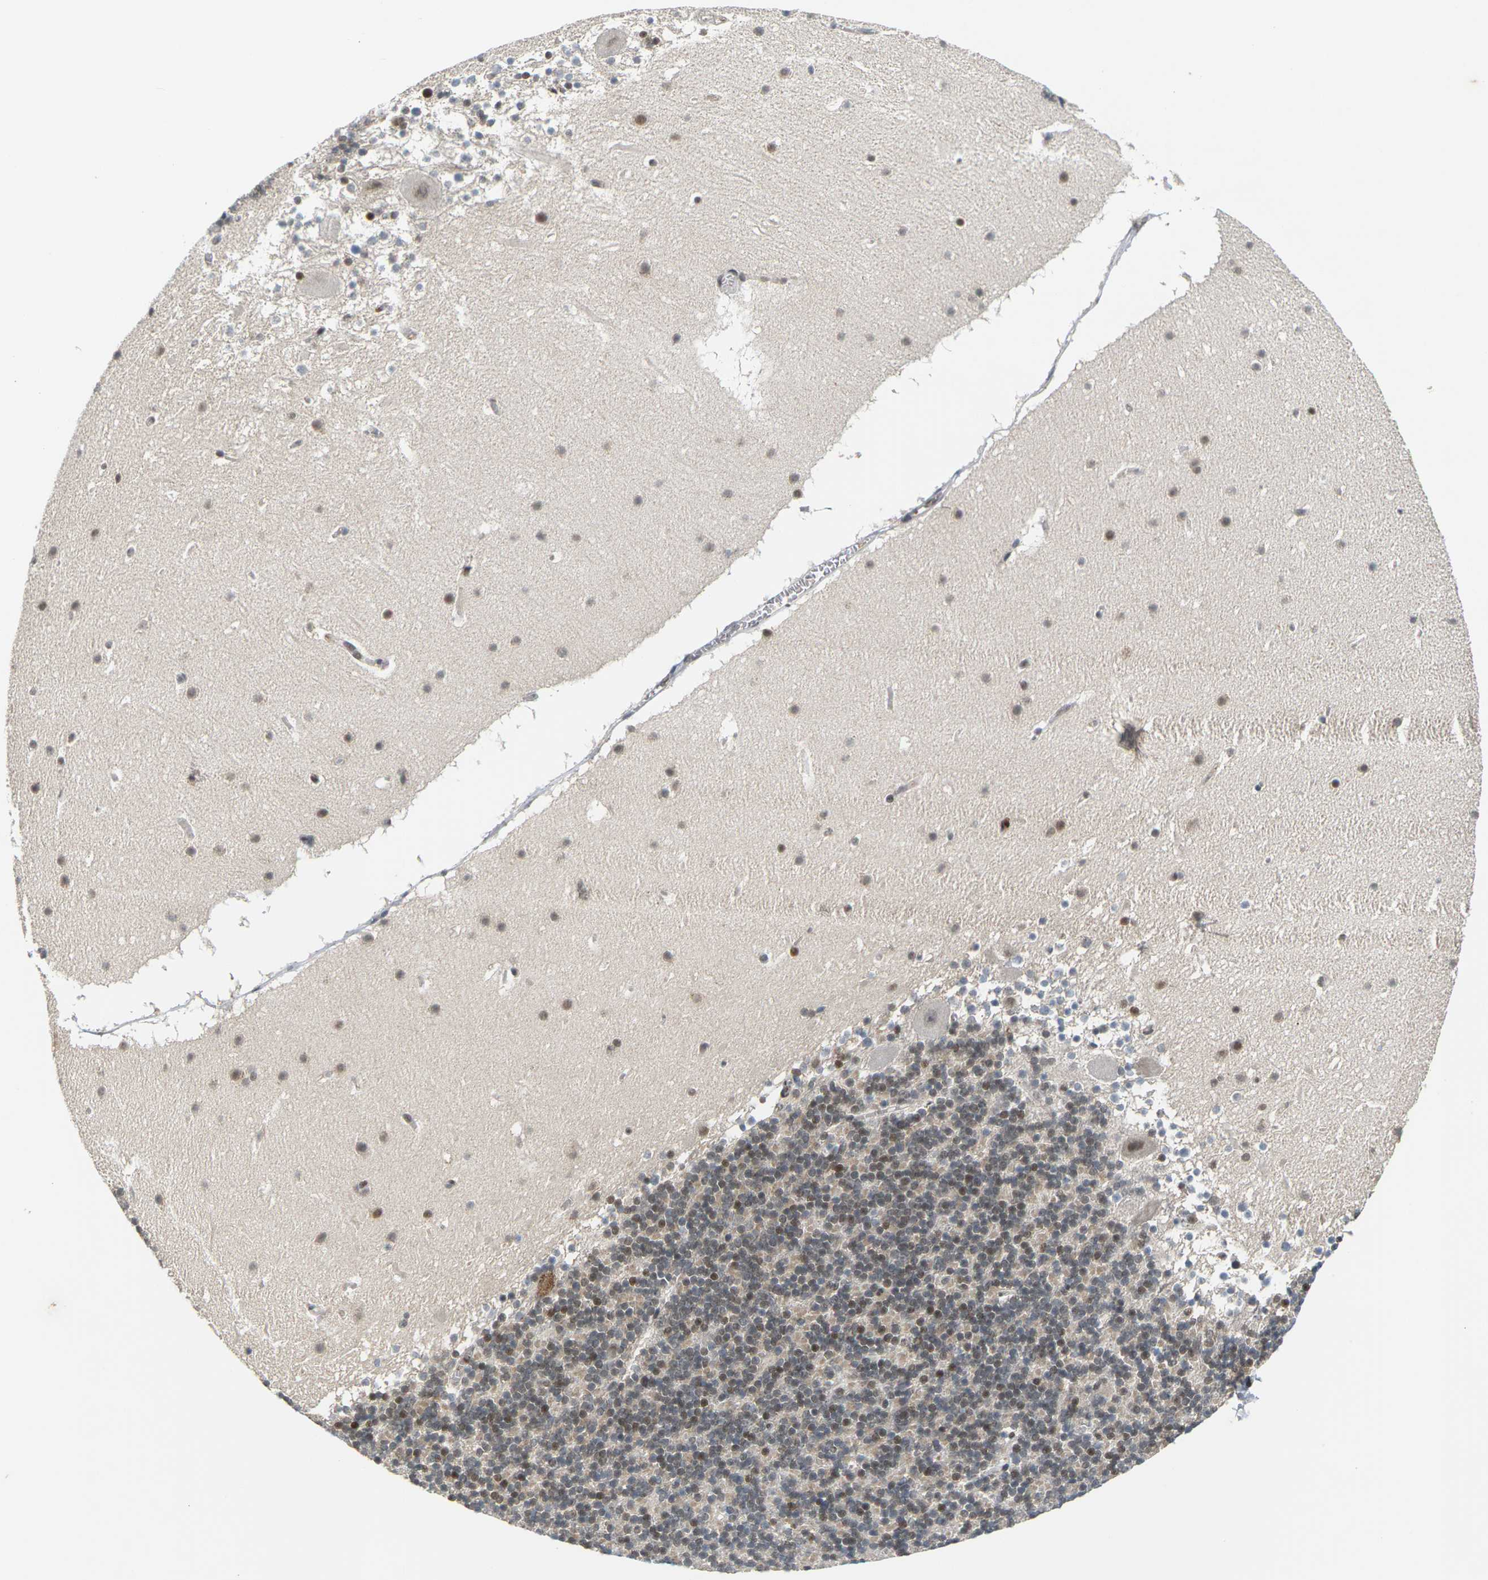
{"staining": {"intensity": "moderate", "quantity": "25%-75%", "location": "nuclear"}, "tissue": "cerebellum", "cell_type": "Cells in granular layer", "image_type": "normal", "snomed": [{"axis": "morphology", "description": "Normal tissue, NOS"}, {"axis": "topography", "description": "Cerebellum"}], "caption": "This image shows immunohistochemistry (IHC) staining of benign human cerebellum, with medium moderate nuclear staining in approximately 25%-75% of cells in granular layer.", "gene": "NELFA", "patient": {"sex": "male", "age": 45}}